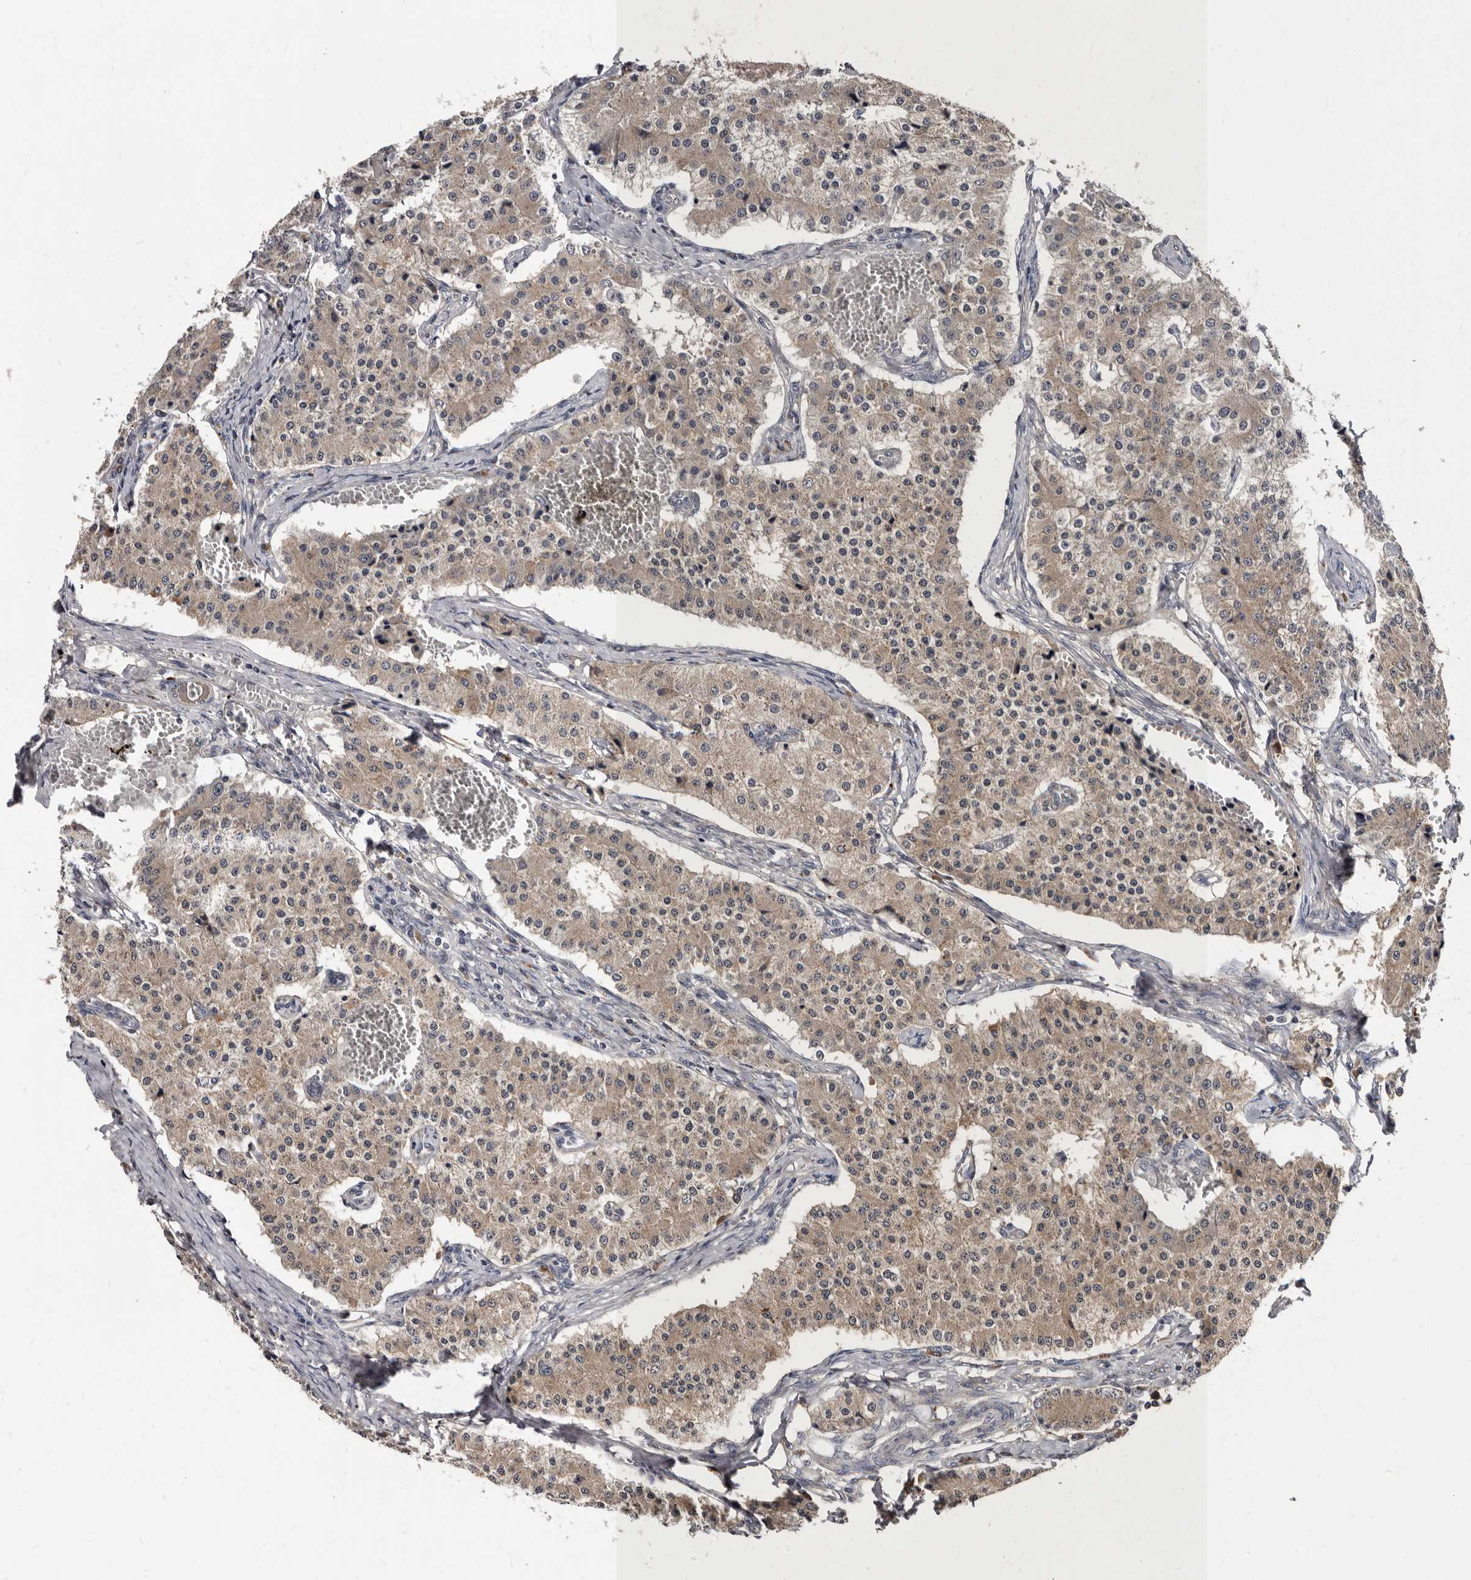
{"staining": {"intensity": "weak", "quantity": ">75%", "location": "cytoplasmic/membranous"}, "tissue": "carcinoid", "cell_type": "Tumor cells", "image_type": "cancer", "snomed": [{"axis": "morphology", "description": "Carcinoid, malignant, NOS"}, {"axis": "topography", "description": "Colon"}], "caption": "DAB immunohistochemical staining of malignant carcinoid demonstrates weak cytoplasmic/membranous protein staining in approximately >75% of tumor cells. (IHC, brightfield microscopy, high magnification).", "gene": "PMVK", "patient": {"sex": "female", "age": 52}}